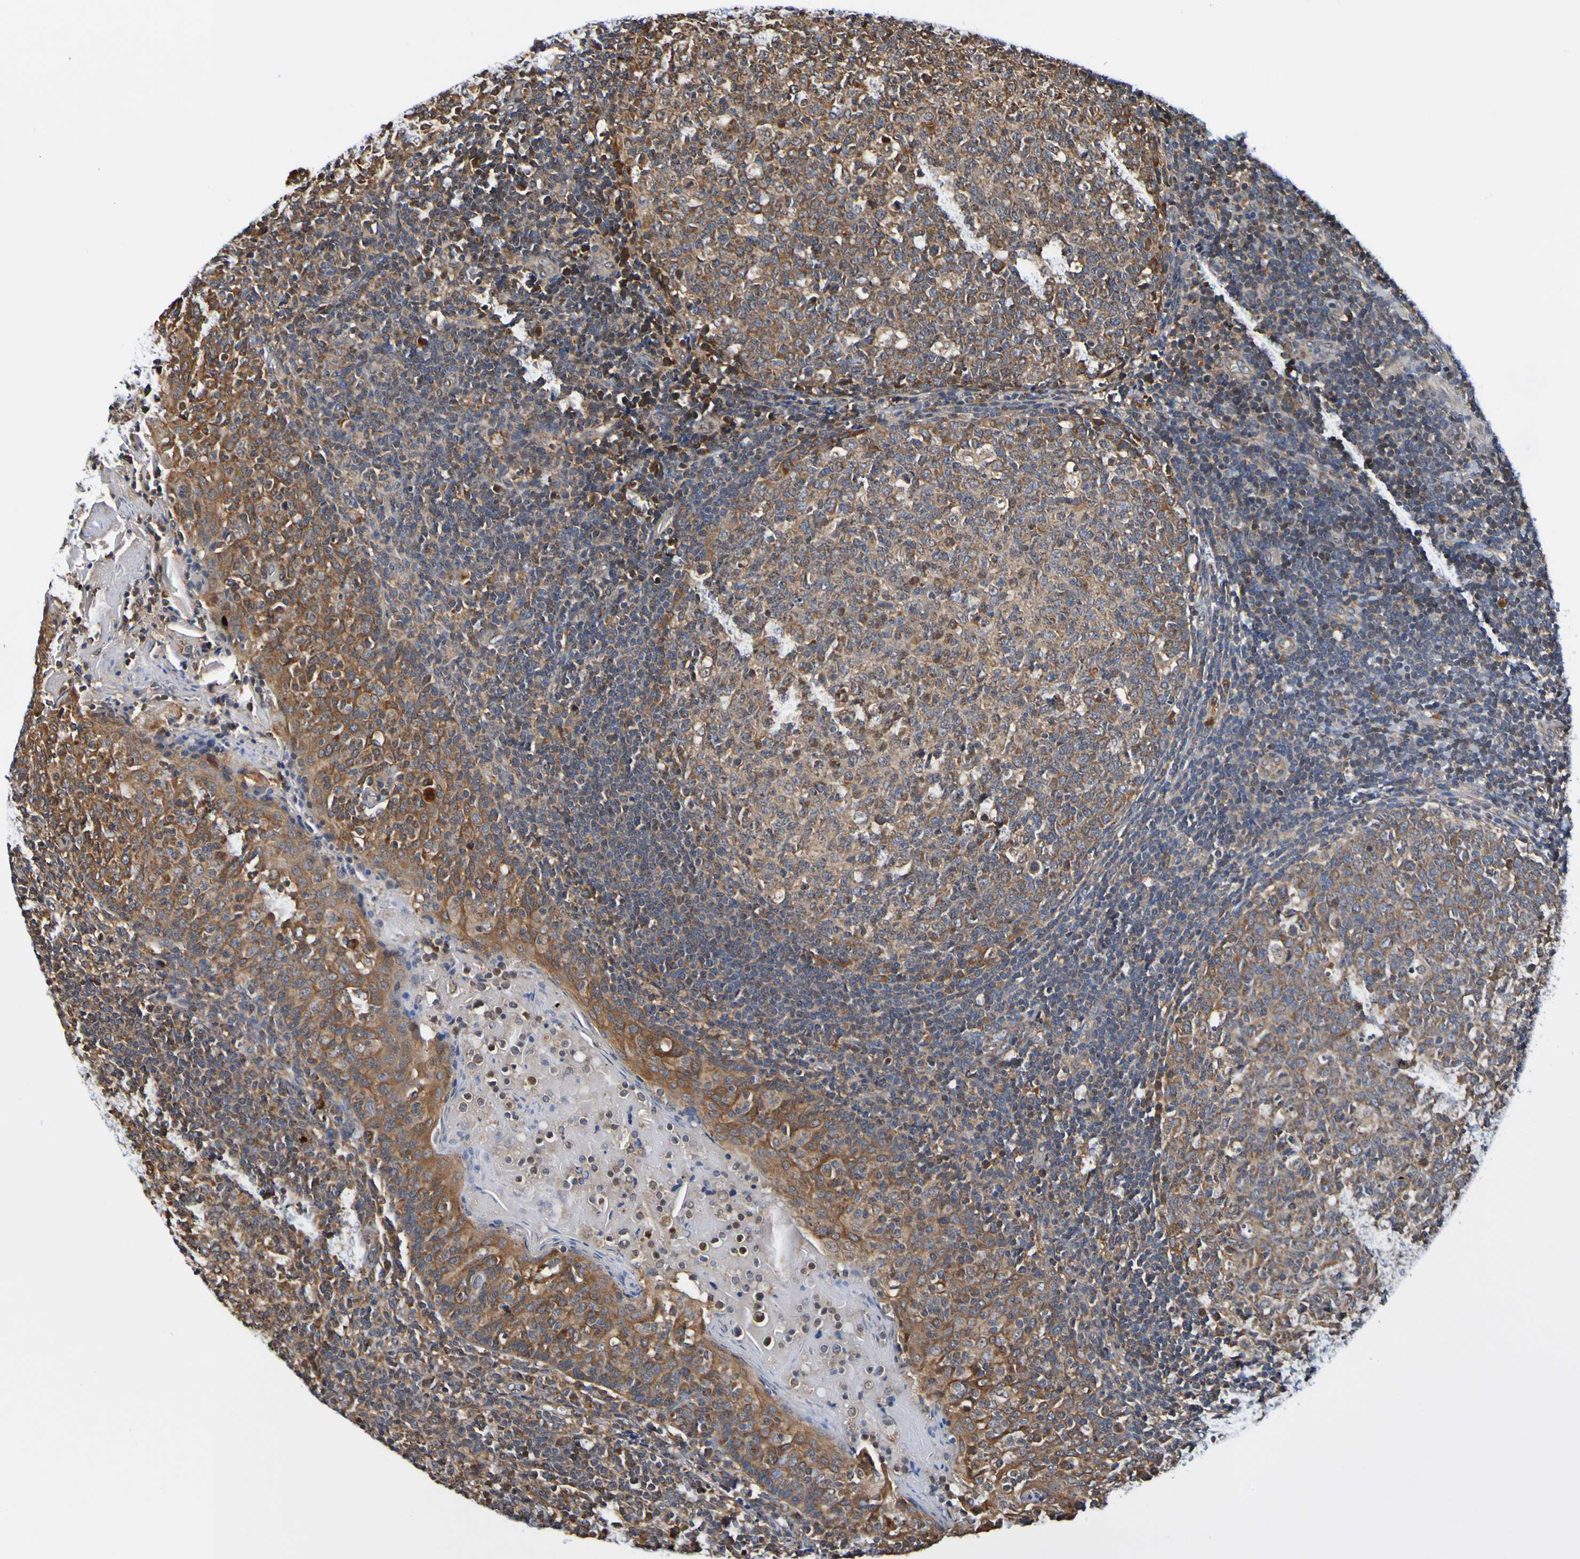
{"staining": {"intensity": "moderate", "quantity": ">75%", "location": "cytoplasmic/membranous"}, "tissue": "tonsil", "cell_type": "Germinal center cells", "image_type": "normal", "snomed": [{"axis": "morphology", "description": "Normal tissue, NOS"}, {"axis": "topography", "description": "Tonsil"}], "caption": "An IHC image of normal tissue is shown. Protein staining in brown shows moderate cytoplasmic/membranous positivity in tonsil within germinal center cells.", "gene": "AXIN1", "patient": {"sex": "female", "age": 19}}